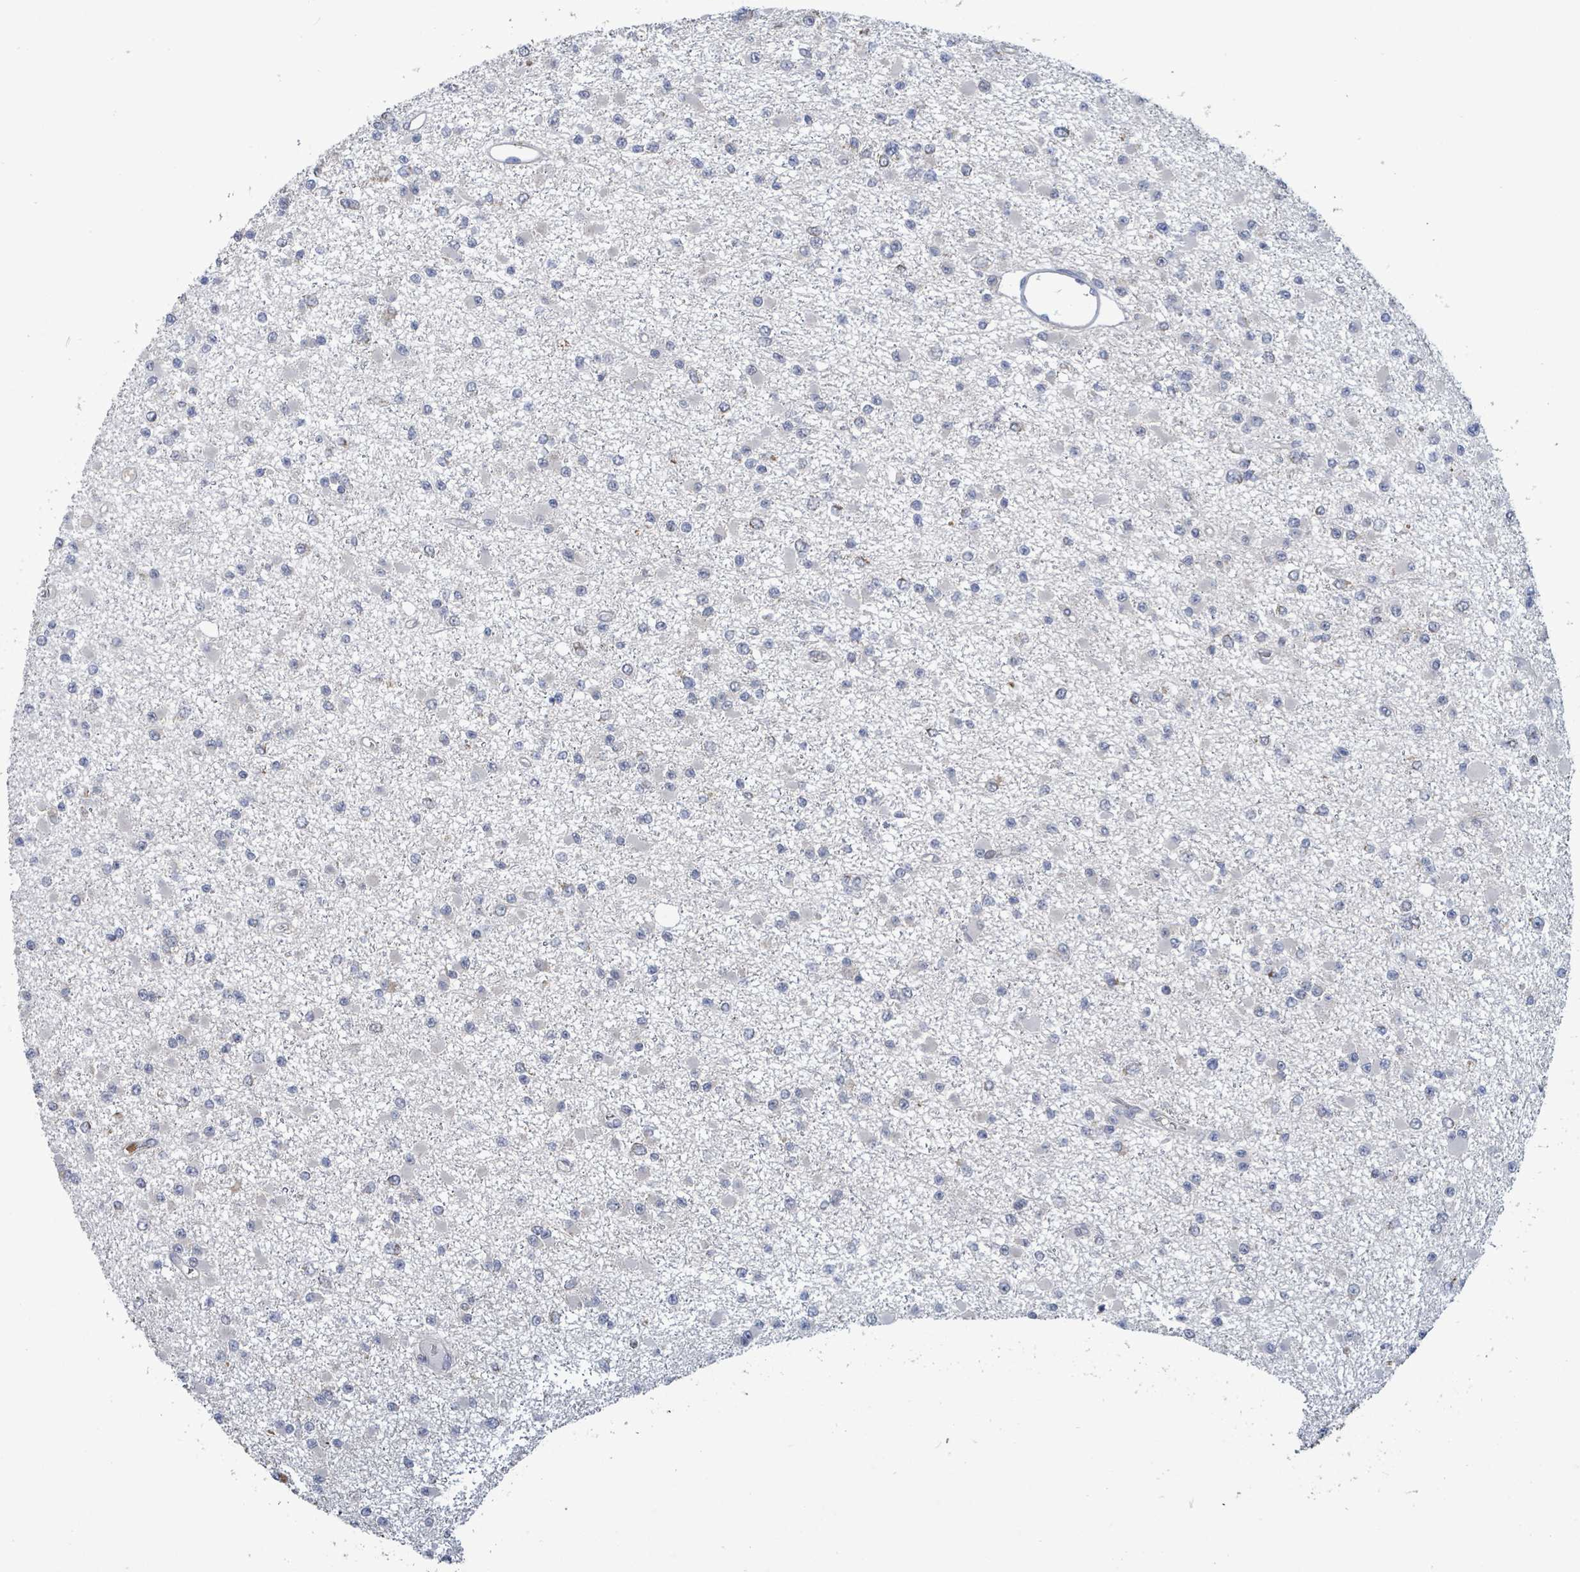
{"staining": {"intensity": "negative", "quantity": "none", "location": "none"}, "tissue": "glioma", "cell_type": "Tumor cells", "image_type": "cancer", "snomed": [{"axis": "morphology", "description": "Glioma, malignant, Low grade"}, {"axis": "topography", "description": "Brain"}], "caption": "Malignant glioma (low-grade) stained for a protein using immunohistochemistry (IHC) reveals no expression tumor cells.", "gene": "COQ6", "patient": {"sex": "female", "age": 22}}